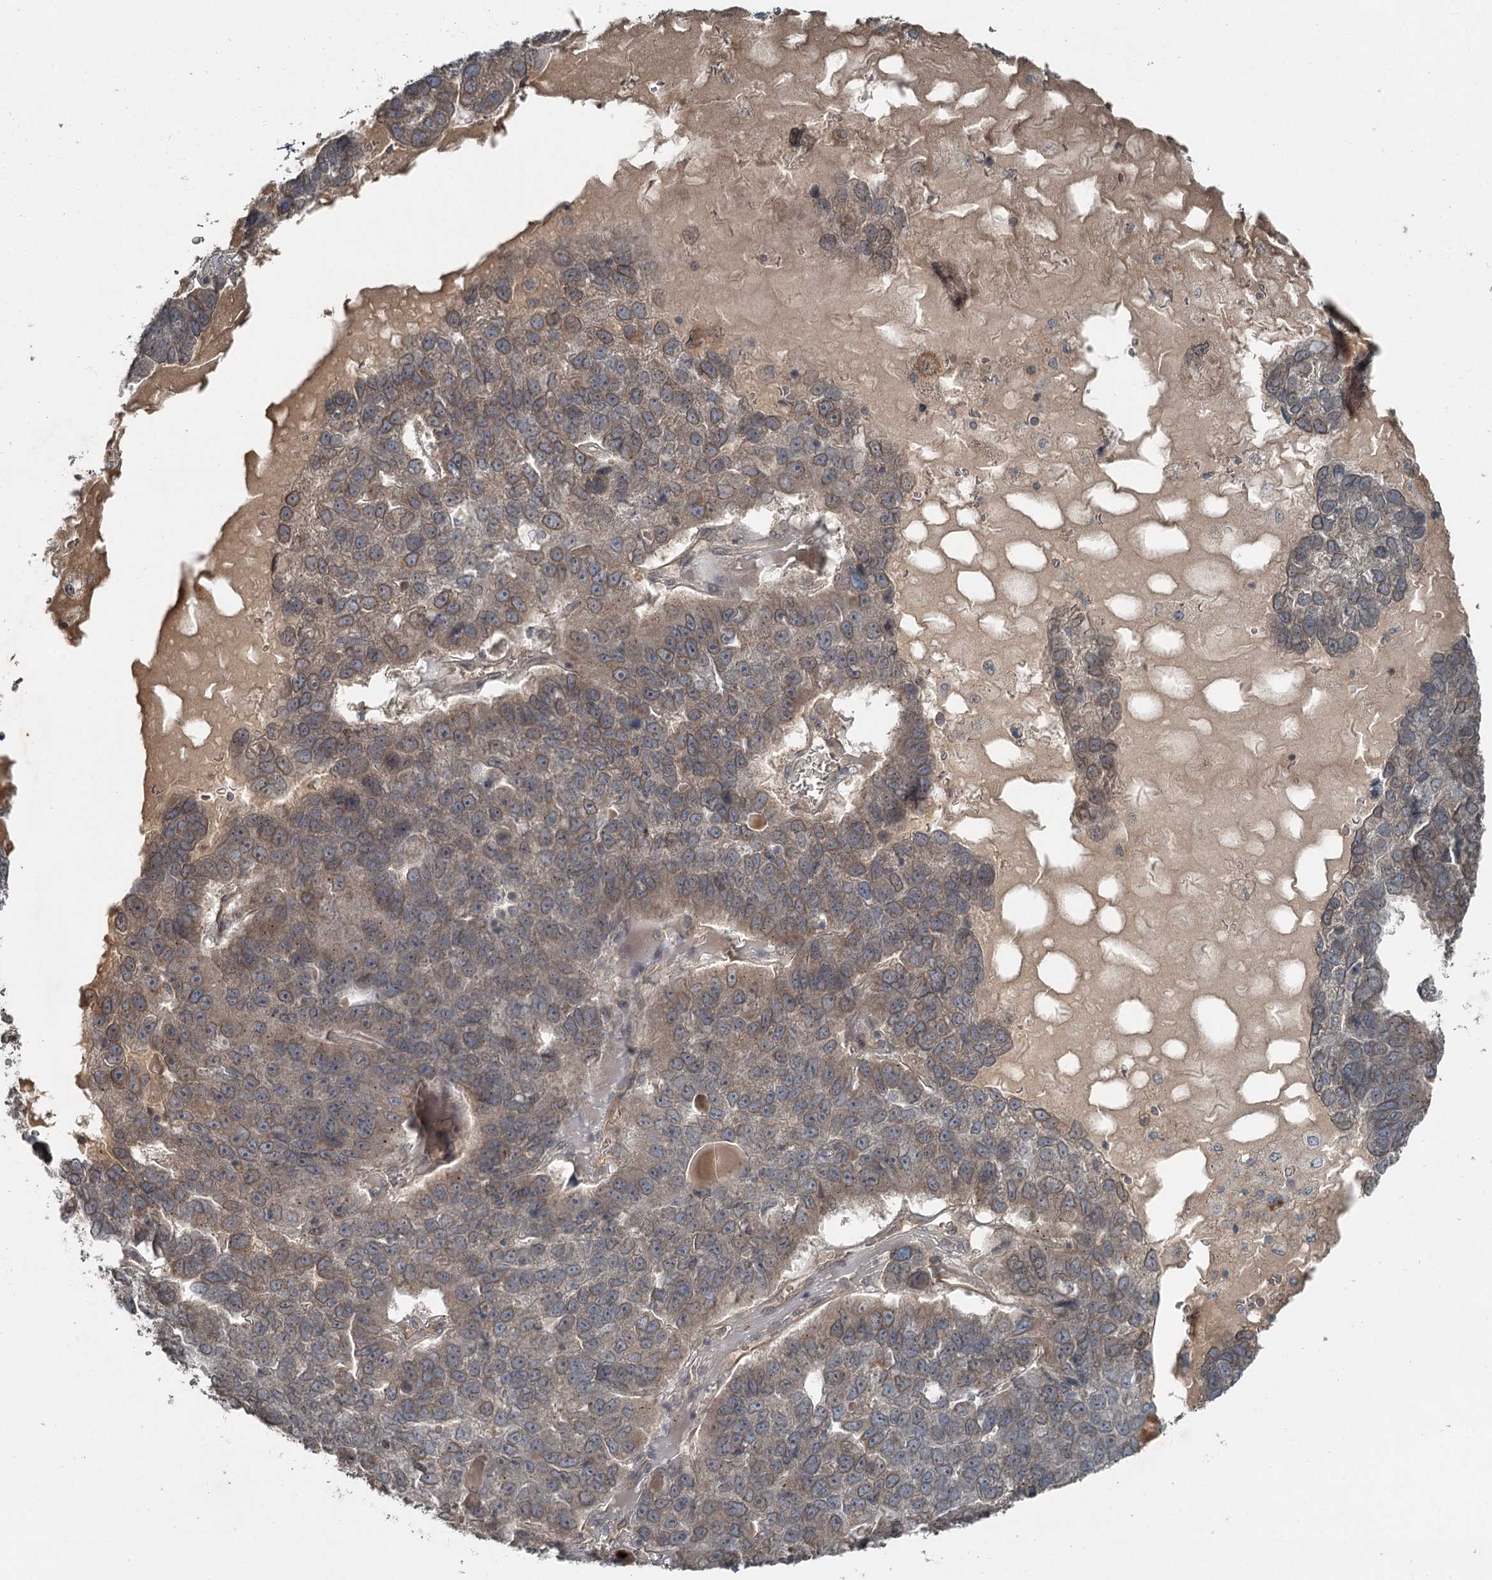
{"staining": {"intensity": "weak", "quantity": "25%-75%", "location": "cytoplasmic/membranous"}, "tissue": "pancreatic cancer", "cell_type": "Tumor cells", "image_type": "cancer", "snomed": [{"axis": "morphology", "description": "Adenocarcinoma, NOS"}, {"axis": "topography", "description": "Pancreas"}], "caption": "Protein staining of pancreatic cancer (adenocarcinoma) tissue displays weak cytoplasmic/membranous staining in approximately 25%-75% of tumor cells.", "gene": "SLC39A8", "patient": {"sex": "female", "age": 61}}